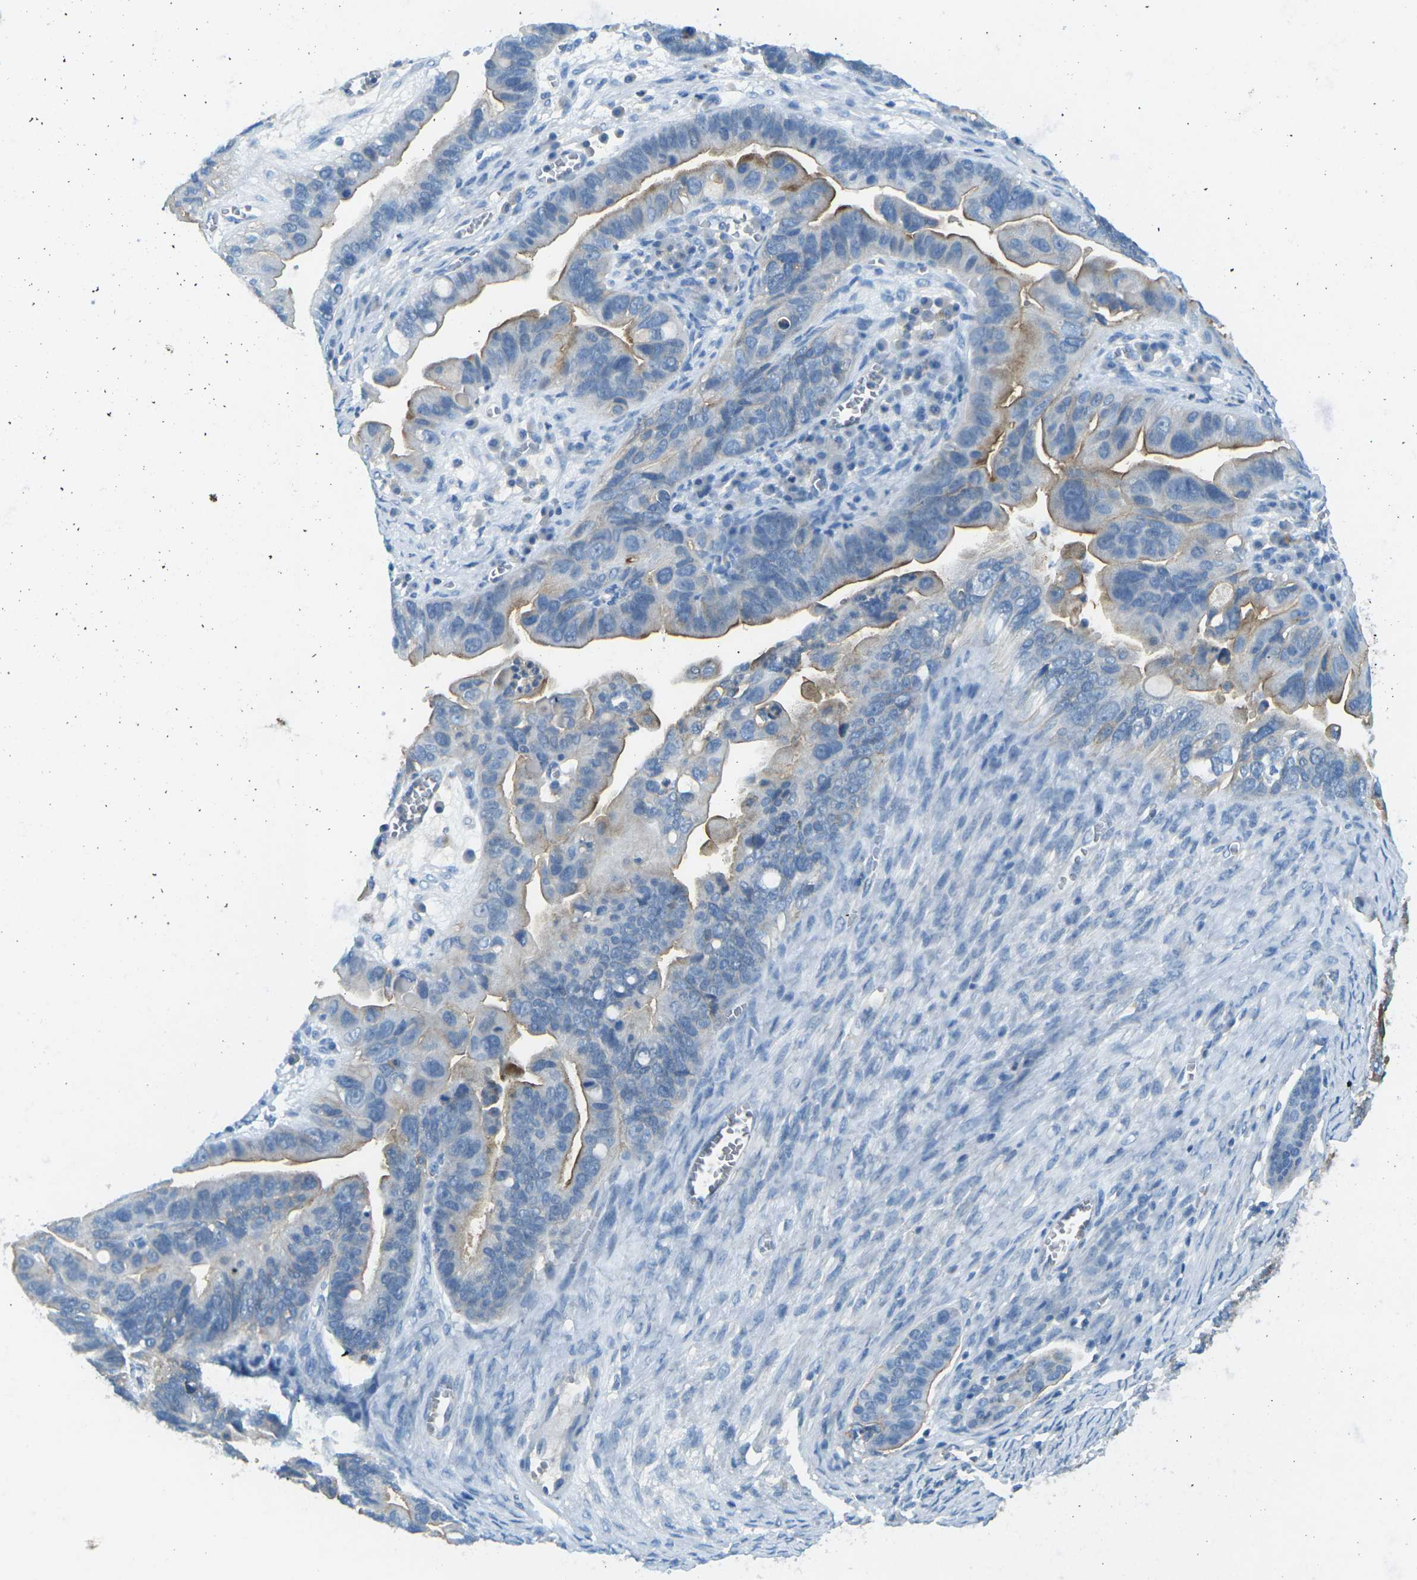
{"staining": {"intensity": "weak", "quantity": "25%-75%", "location": "cytoplasmic/membranous"}, "tissue": "ovarian cancer", "cell_type": "Tumor cells", "image_type": "cancer", "snomed": [{"axis": "morphology", "description": "Cystadenocarcinoma, serous, NOS"}, {"axis": "topography", "description": "Ovary"}], "caption": "Ovarian cancer (serous cystadenocarcinoma) tissue exhibits weak cytoplasmic/membranous staining in approximately 25%-75% of tumor cells", "gene": "CD47", "patient": {"sex": "female", "age": 56}}